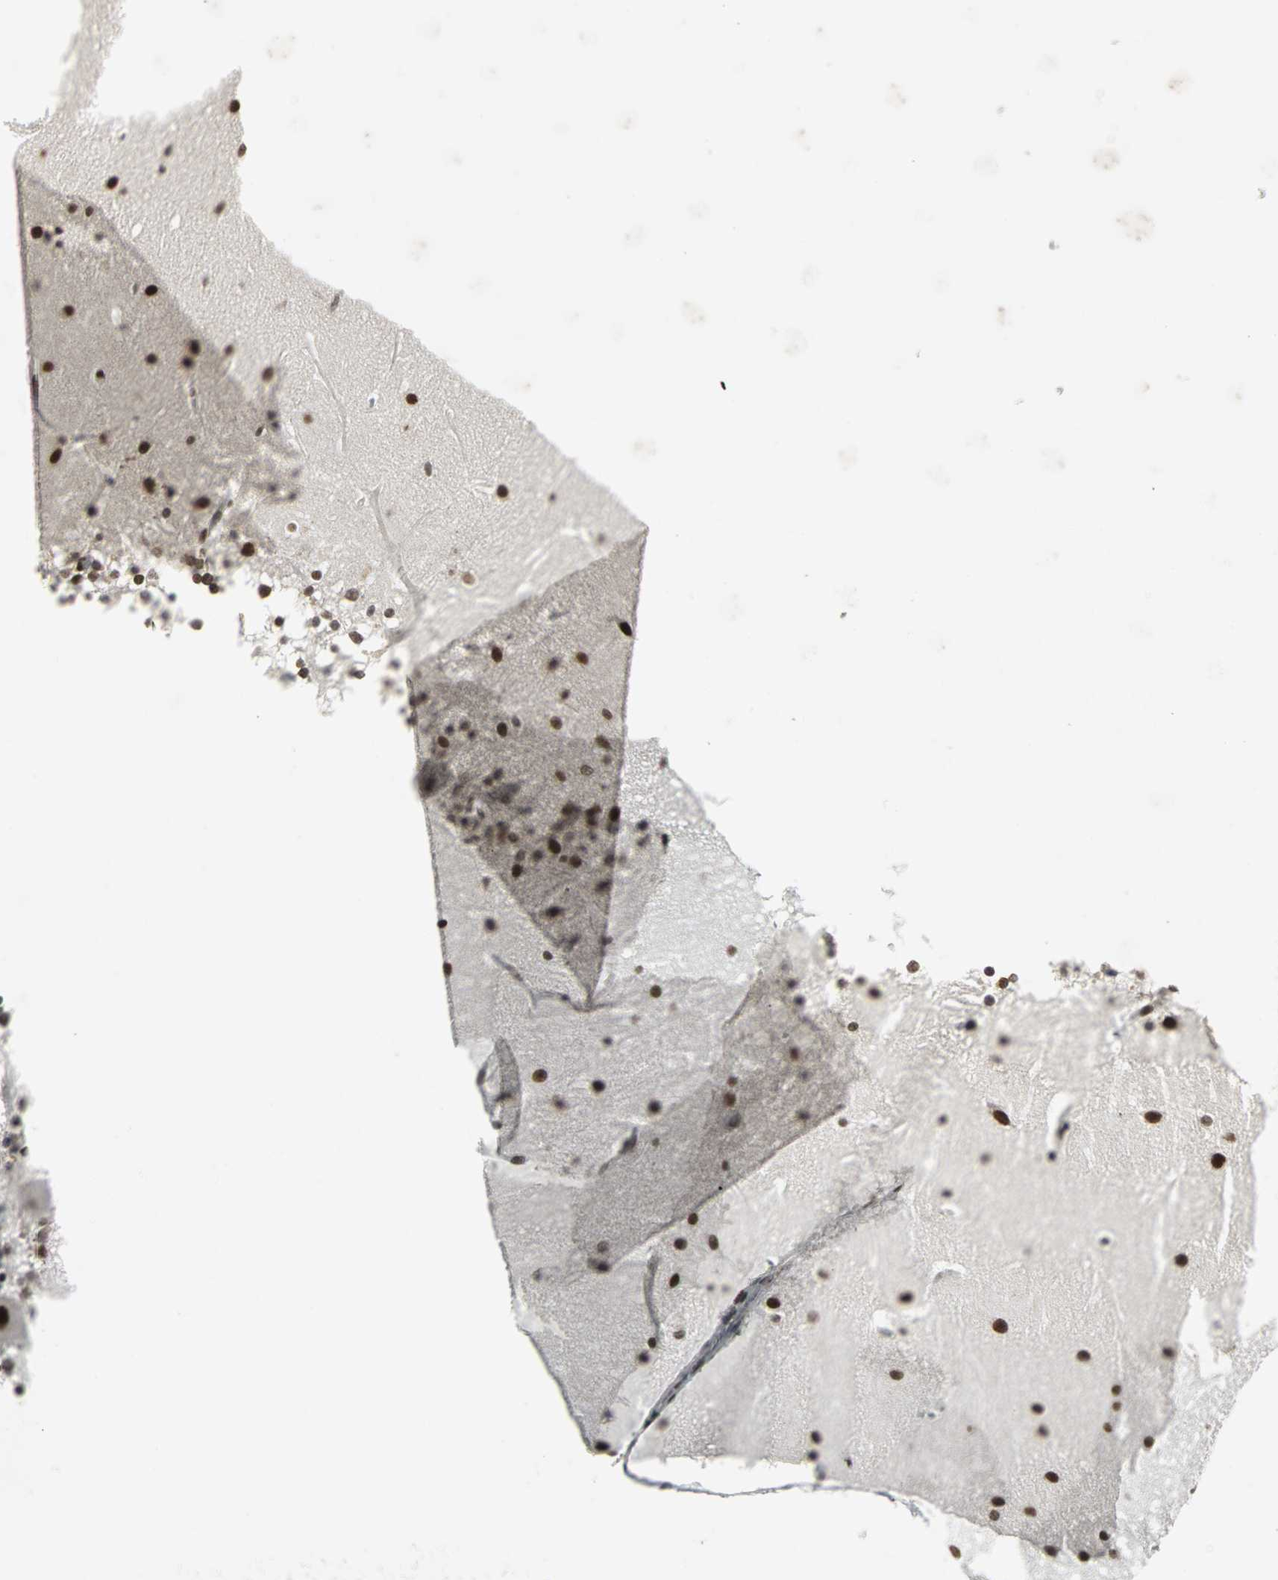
{"staining": {"intensity": "moderate", "quantity": "25%-75%", "location": "nuclear"}, "tissue": "cerebellum", "cell_type": "Cells in granular layer", "image_type": "normal", "snomed": [{"axis": "morphology", "description": "Normal tissue, NOS"}, {"axis": "topography", "description": "Cerebellum"}], "caption": "Unremarkable cerebellum was stained to show a protein in brown. There is medium levels of moderate nuclear expression in about 25%-75% of cells in granular layer. (IHC, brightfield microscopy, high magnification).", "gene": "PNKP", "patient": {"sex": "female", "age": 19}}